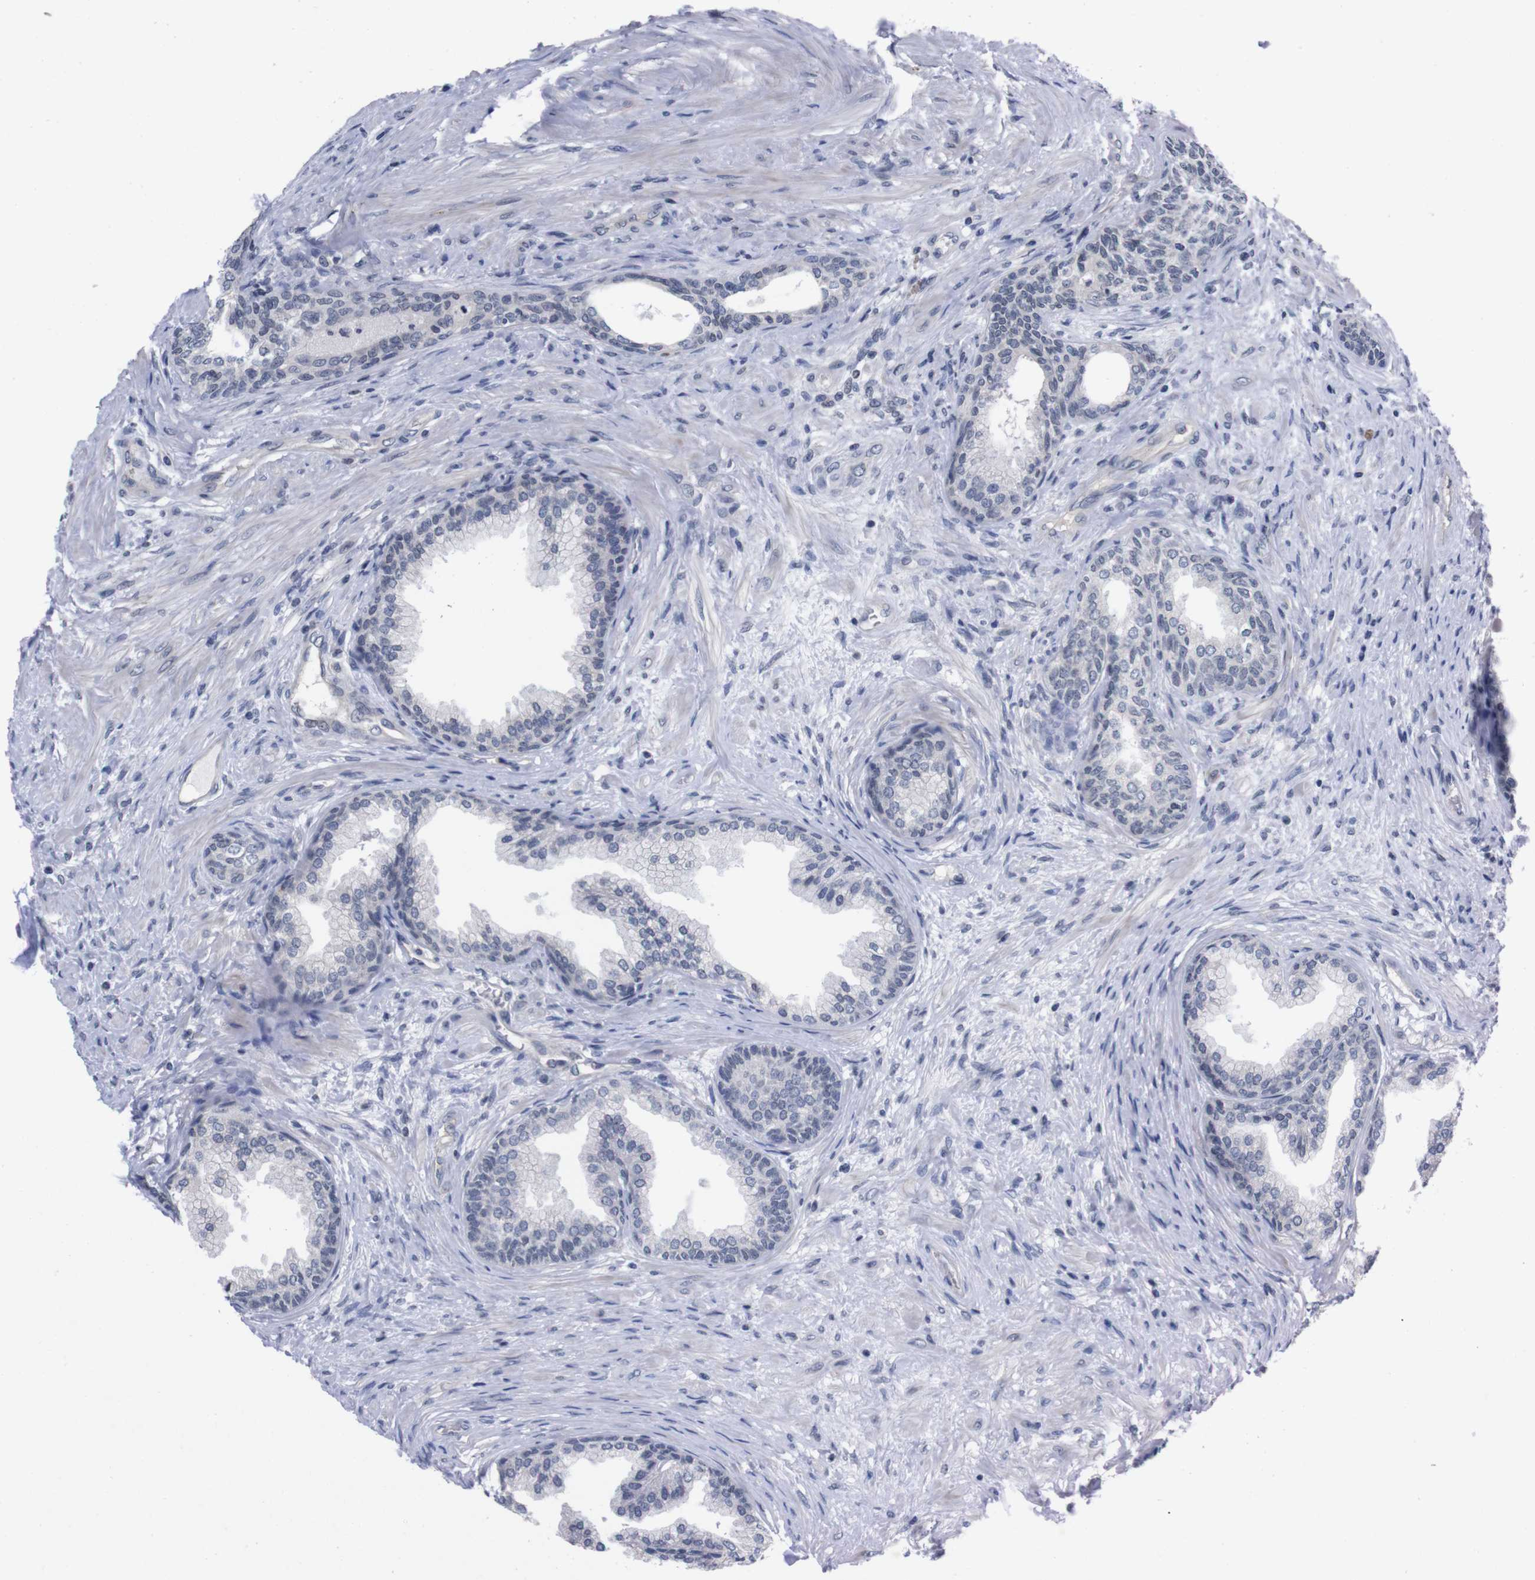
{"staining": {"intensity": "negative", "quantity": "none", "location": "none"}, "tissue": "prostate", "cell_type": "Glandular cells", "image_type": "normal", "snomed": [{"axis": "morphology", "description": "Normal tissue, NOS"}, {"axis": "topography", "description": "Prostate"}], "caption": "Human prostate stained for a protein using IHC exhibits no positivity in glandular cells.", "gene": "TNFRSF21", "patient": {"sex": "male", "age": 76}}